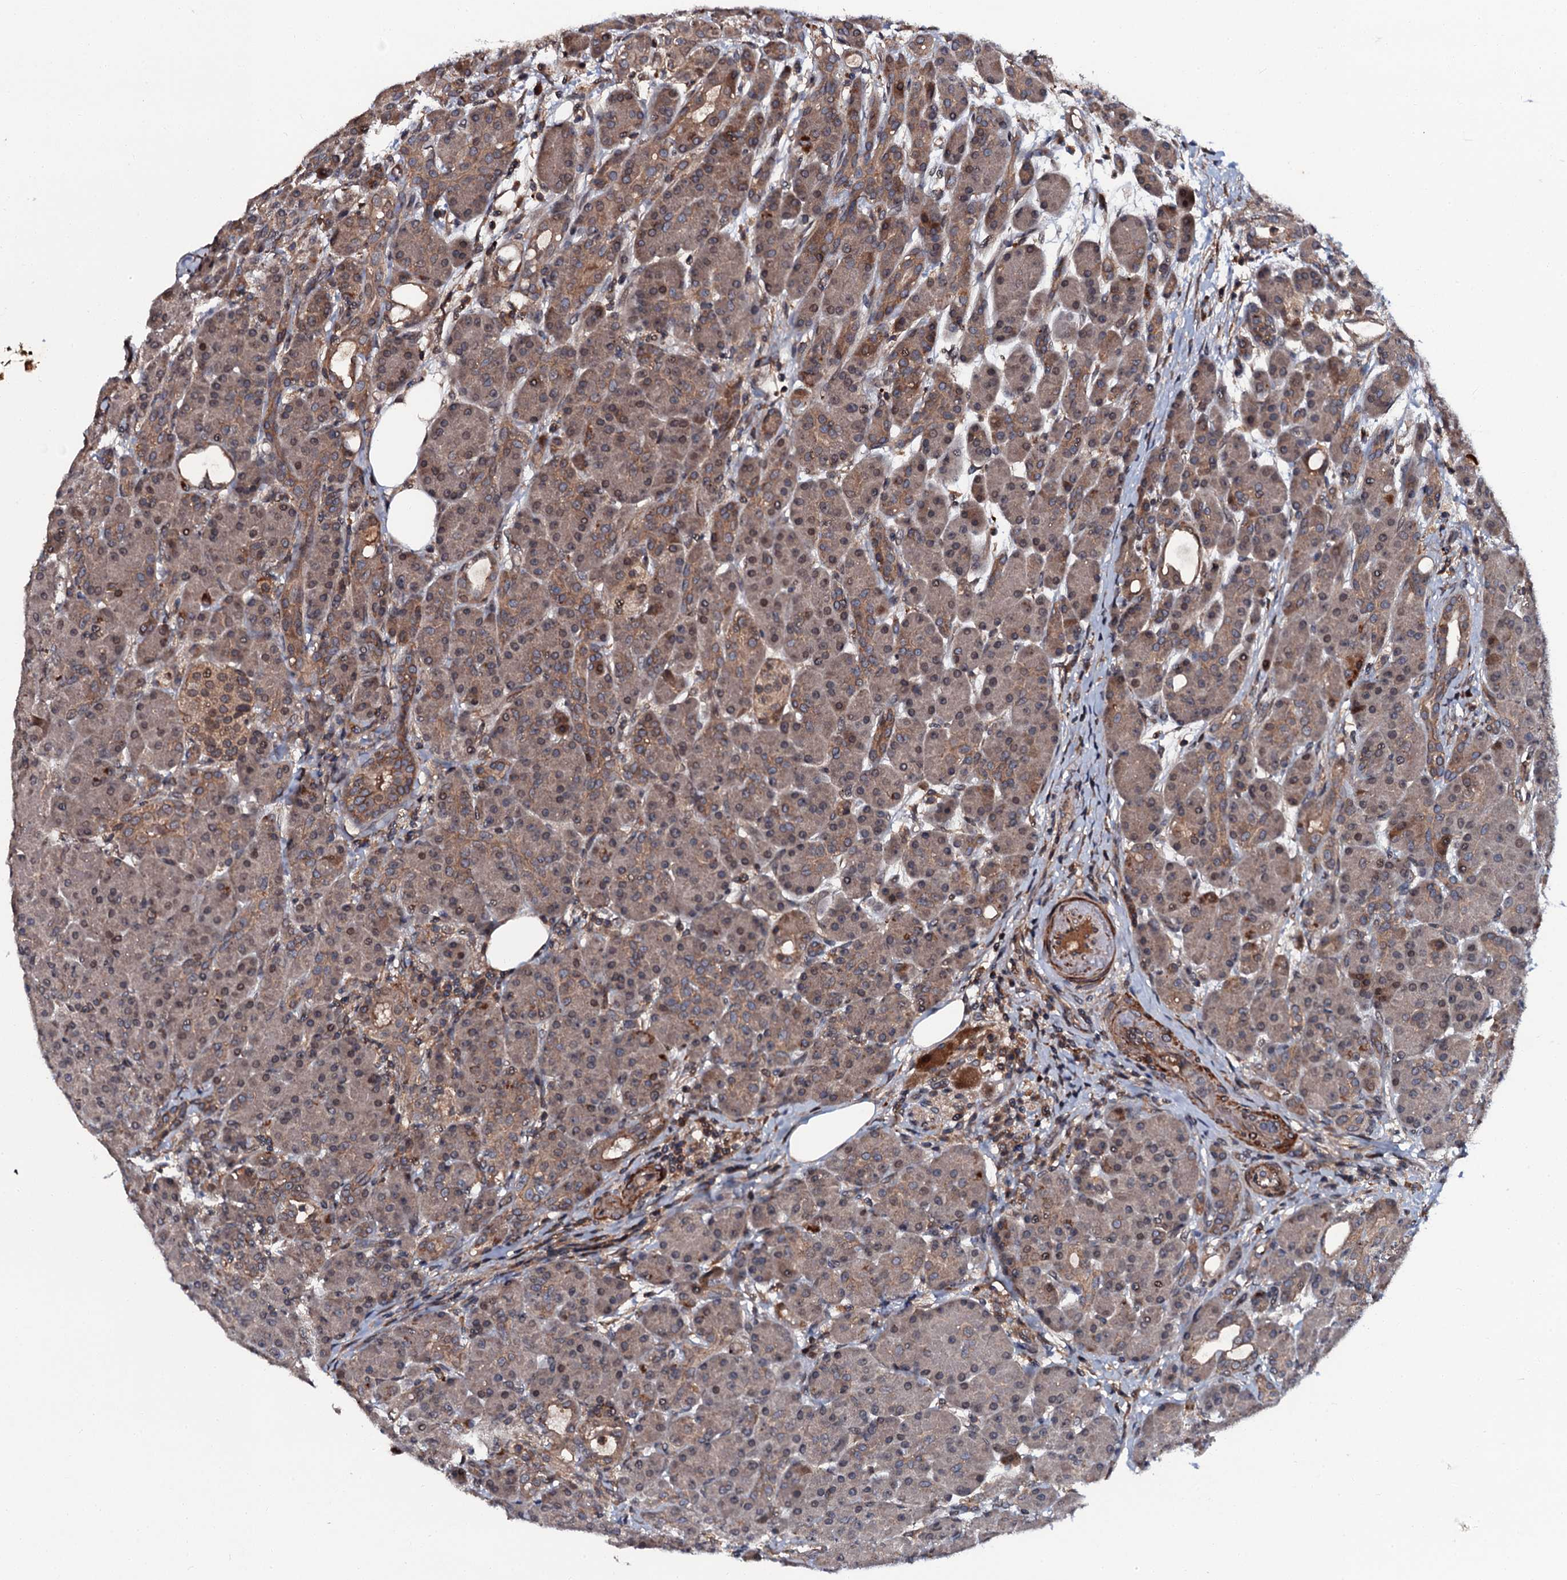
{"staining": {"intensity": "moderate", "quantity": "25%-75%", "location": "cytoplasmic/membranous"}, "tissue": "pancreas", "cell_type": "Exocrine glandular cells", "image_type": "normal", "snomed": [{"axis": "morphology", "description": "Normal tissue, NOS"}, {"axis": "topography", "description": "Pancreas"}], "caption": "Immunohistochemical staining of normal pancreas demonstrates moderate cytoplasmic/membranous protein expression in about 25%-75% of exocrine glandular cells. Using DAB (3,3'-diaminobenzidine) (brown) and hematoxylin (blue) stains, captured at high magnification using brightfield microscopy.", "gene": "N4BP1", "patient": {"sex": "male", "age": 63}}